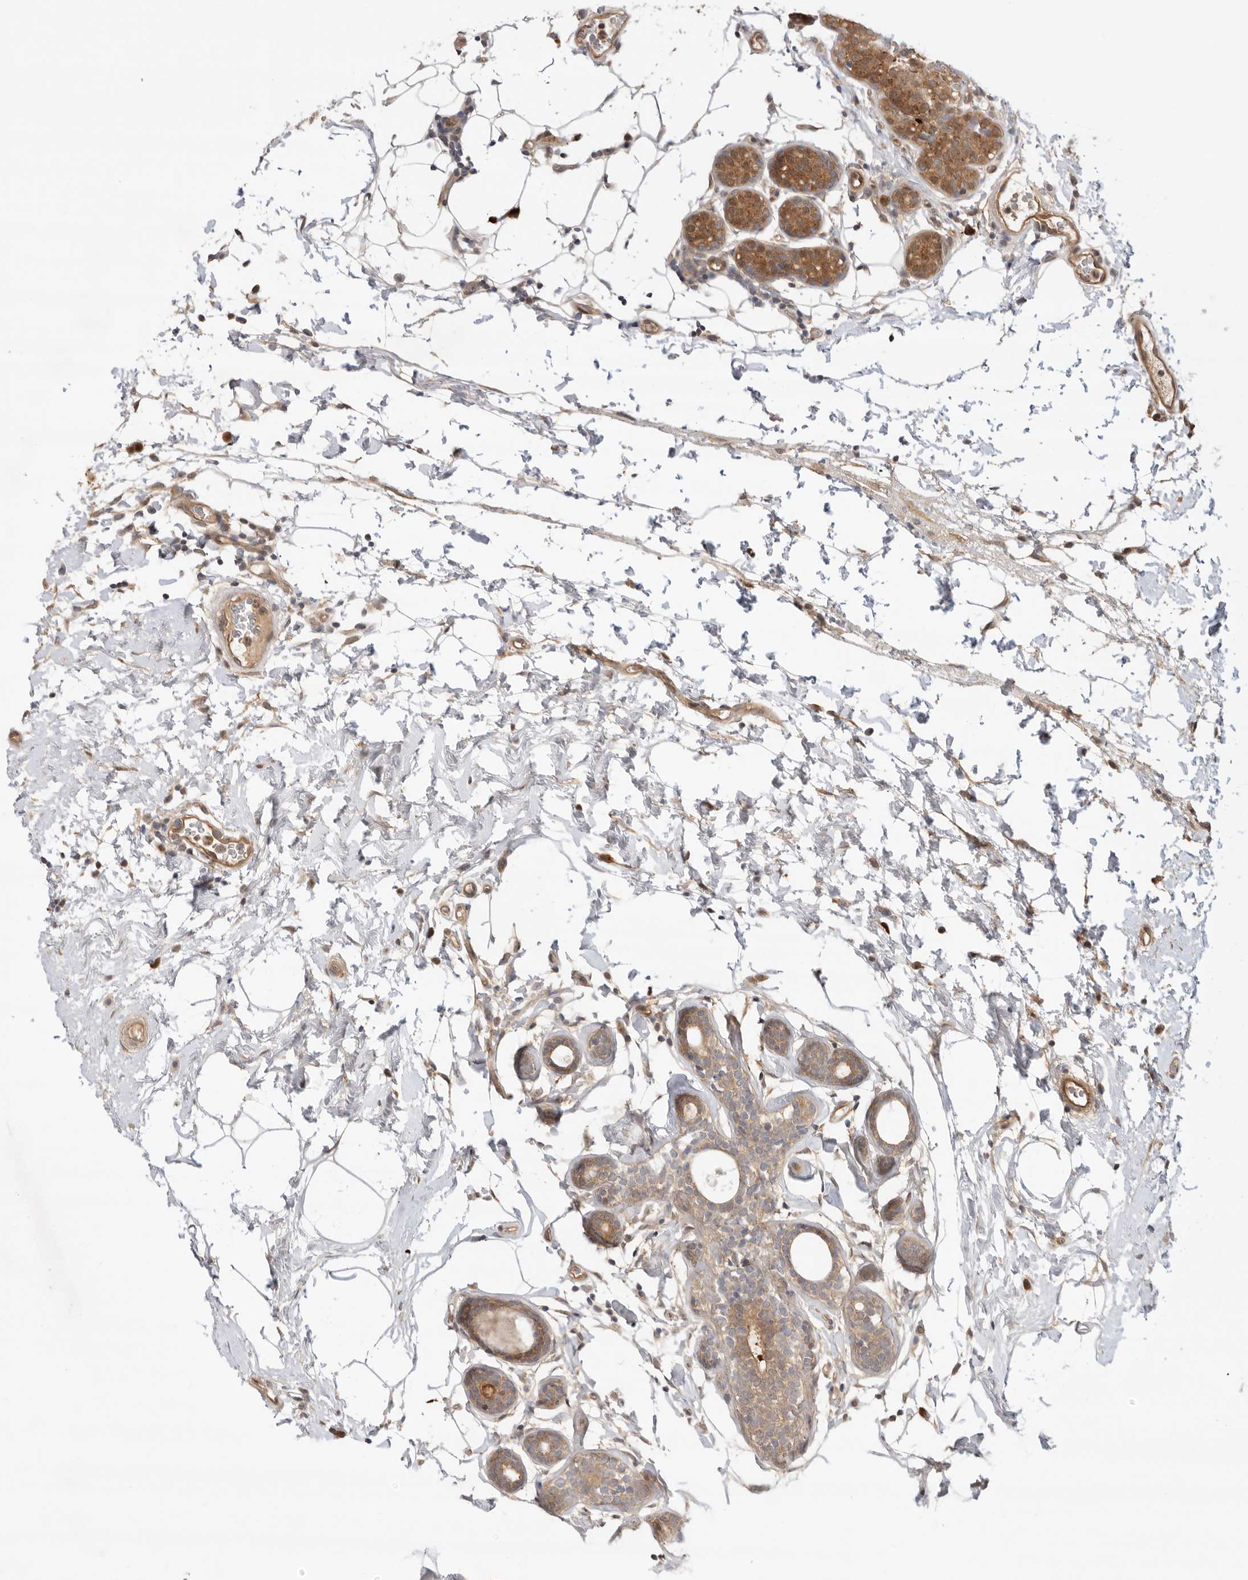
{"staining": {"intensity": "moderate", "quantity": ">75%", "location": "cytoplasmic/membranous"}, "tissue": "breast cancer", "cell_type": "Tumor cells", "image_type": "cancer", "snomed": [{"axis": "morphology", "description": "Lobular carcinoma"}, {"axis": "topography", "description": "Breast"}], "caption": "Breast cancer stained with a brown dye displays moderate cytoplasmic/membranous positive staining in approximately >75% of tumor cells.", "gene": "DCAF8", "patient": {"sex": "female", "age": 50}}